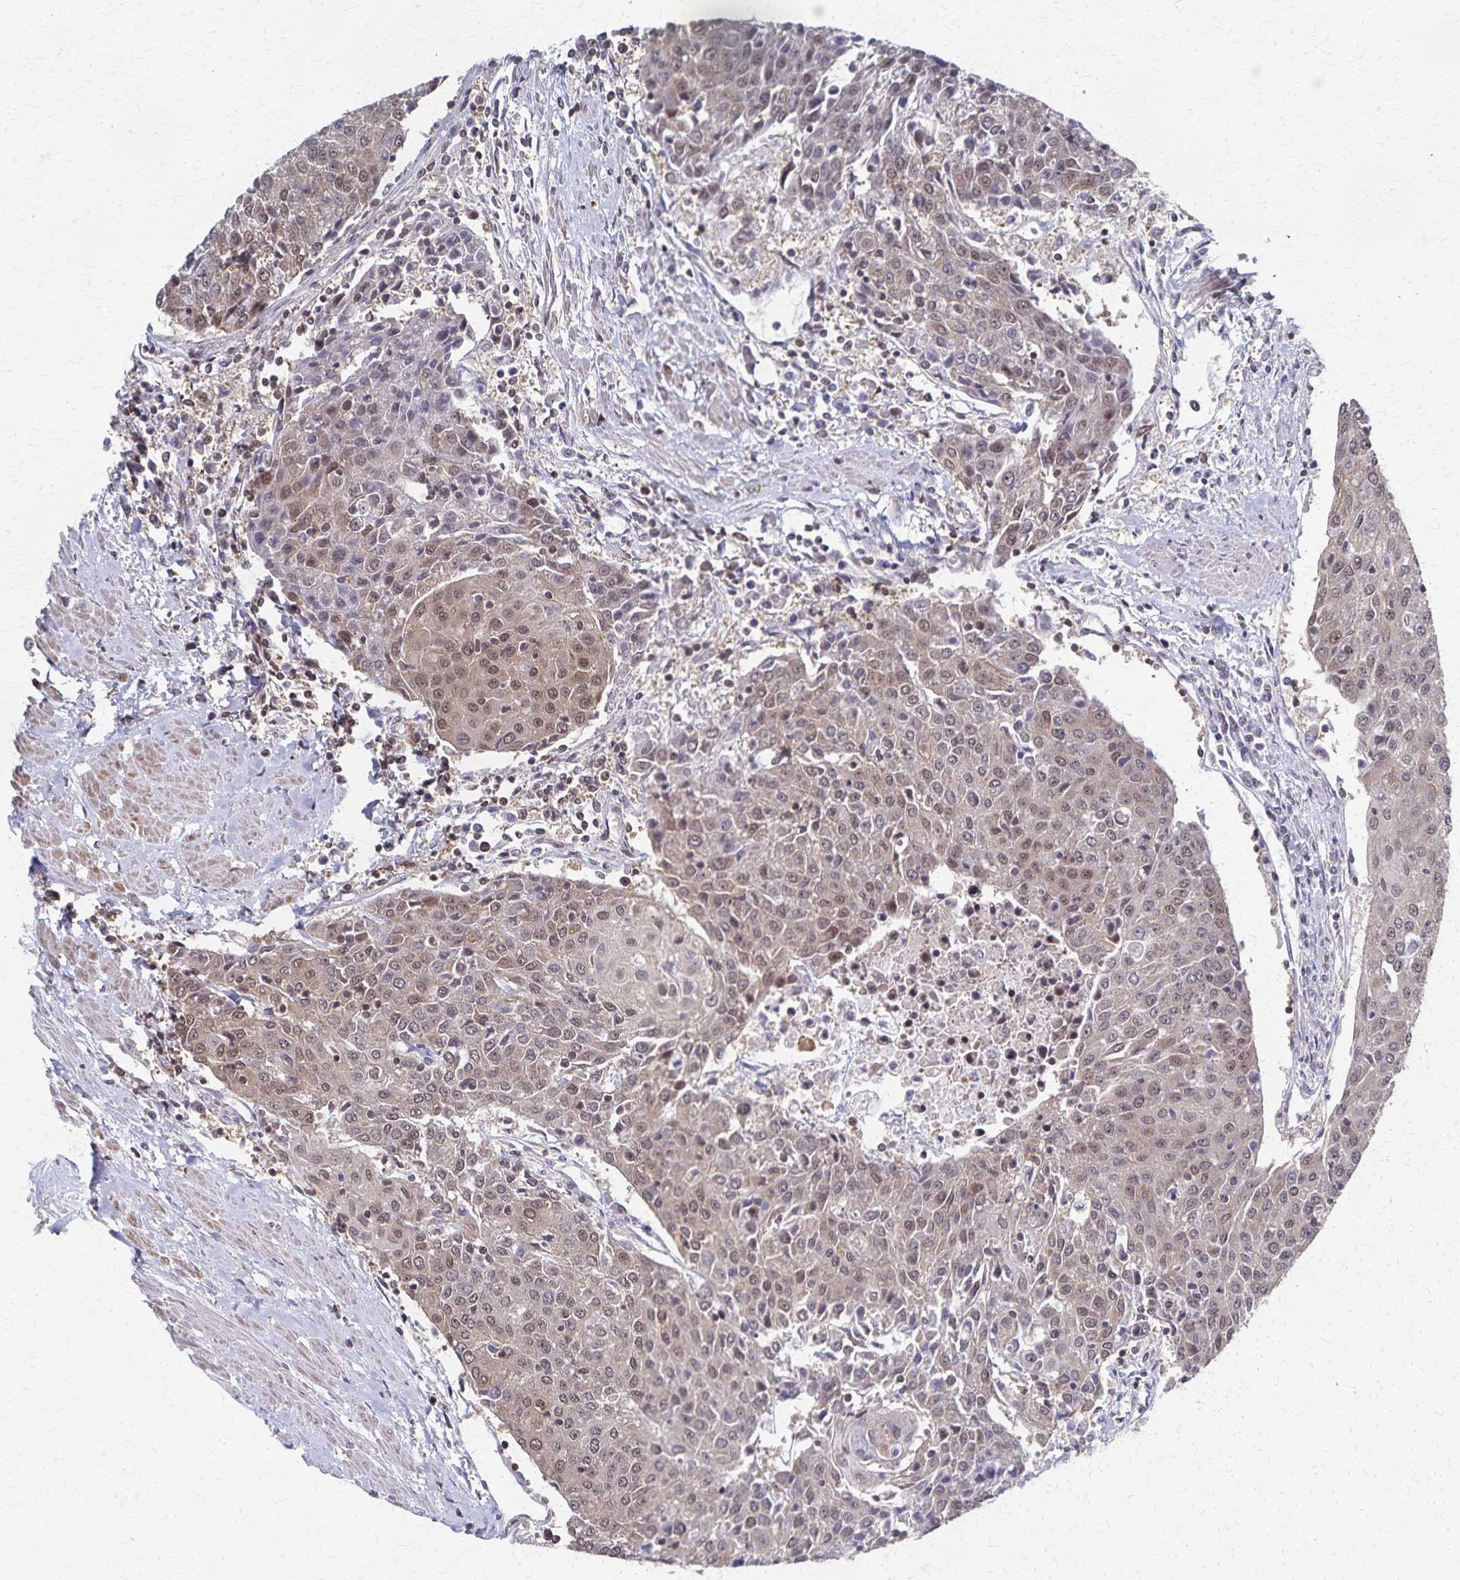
{"staining": {"intensity": "moderate", "quantity": ">75%", "location": "nuclear"}, "tissue": "urothelial cancer", "cell_type": "Tumor cells", "image_type": "cancer", "snomed": [{"axis": "morphology", "description": "Urothelial carcinoma, High grade"}, {"axis": "topography", "description": "Urinary bladder"}], "caption": "Immunohistochemistry (DAB) staining of human high-grade urothelial carcinoma reveals moderate nuclear protein expression in about >75% of tumor cells.", "gene": "GTF2B", "patient": {"sex": "female", "age": 85}}